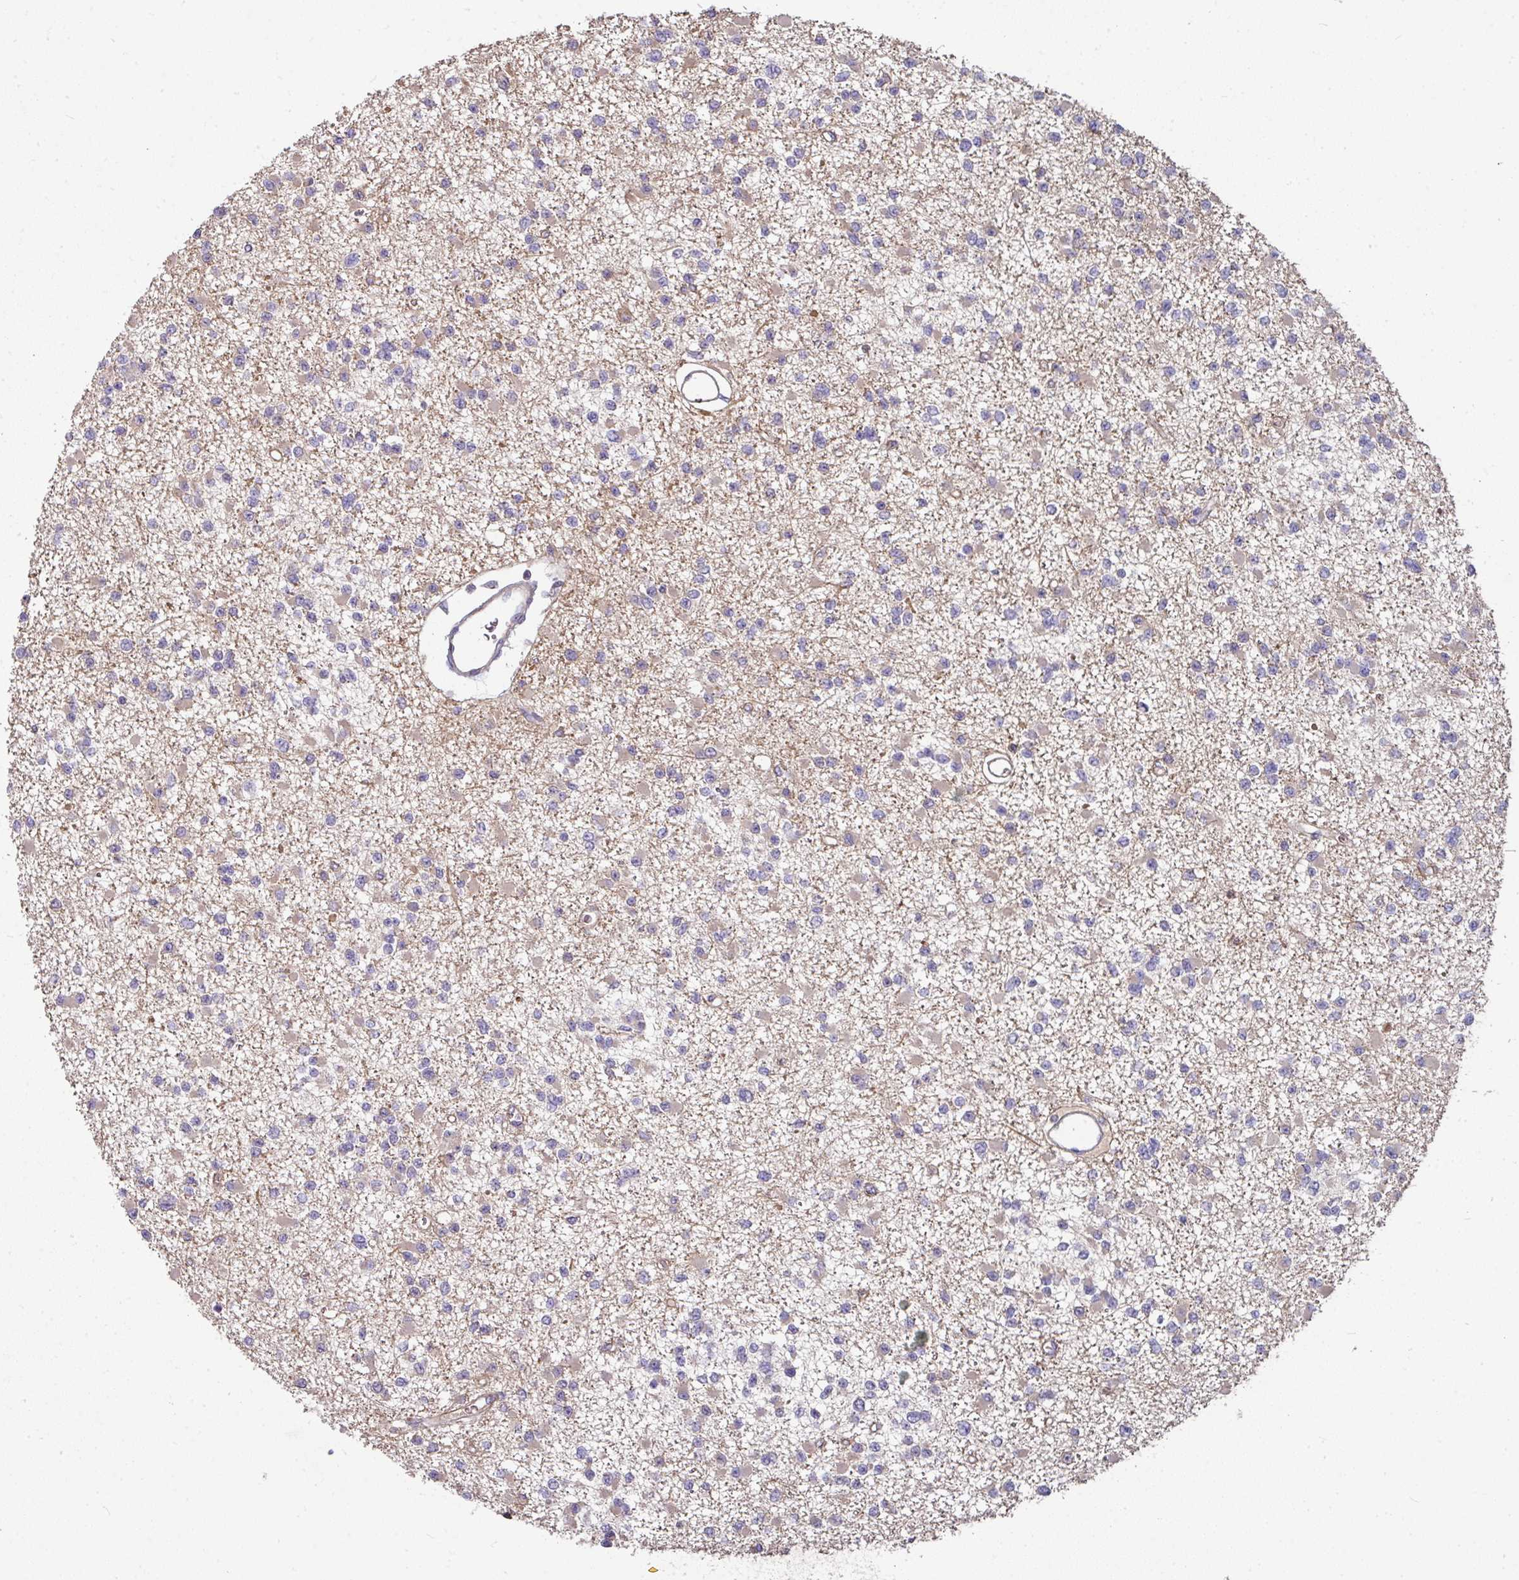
{"staining": {"intensity": "negative", "quantity": "none", "location": "none"}, "tissue": "glioma", "cell_type": "Tumor cells", "image_type": "cancer", "snomed": [{"axis": "morphology", "description": "Glioma, malignant, Low grade"}, {"axis": "topography", "description": "Brain"}], "caption": "An immunohistochemistry image of glioma is shown. There is no staining in tumor cells of glioma.", "gene": "C4orf48", "patient": {"sex": "female", "age": 22}}